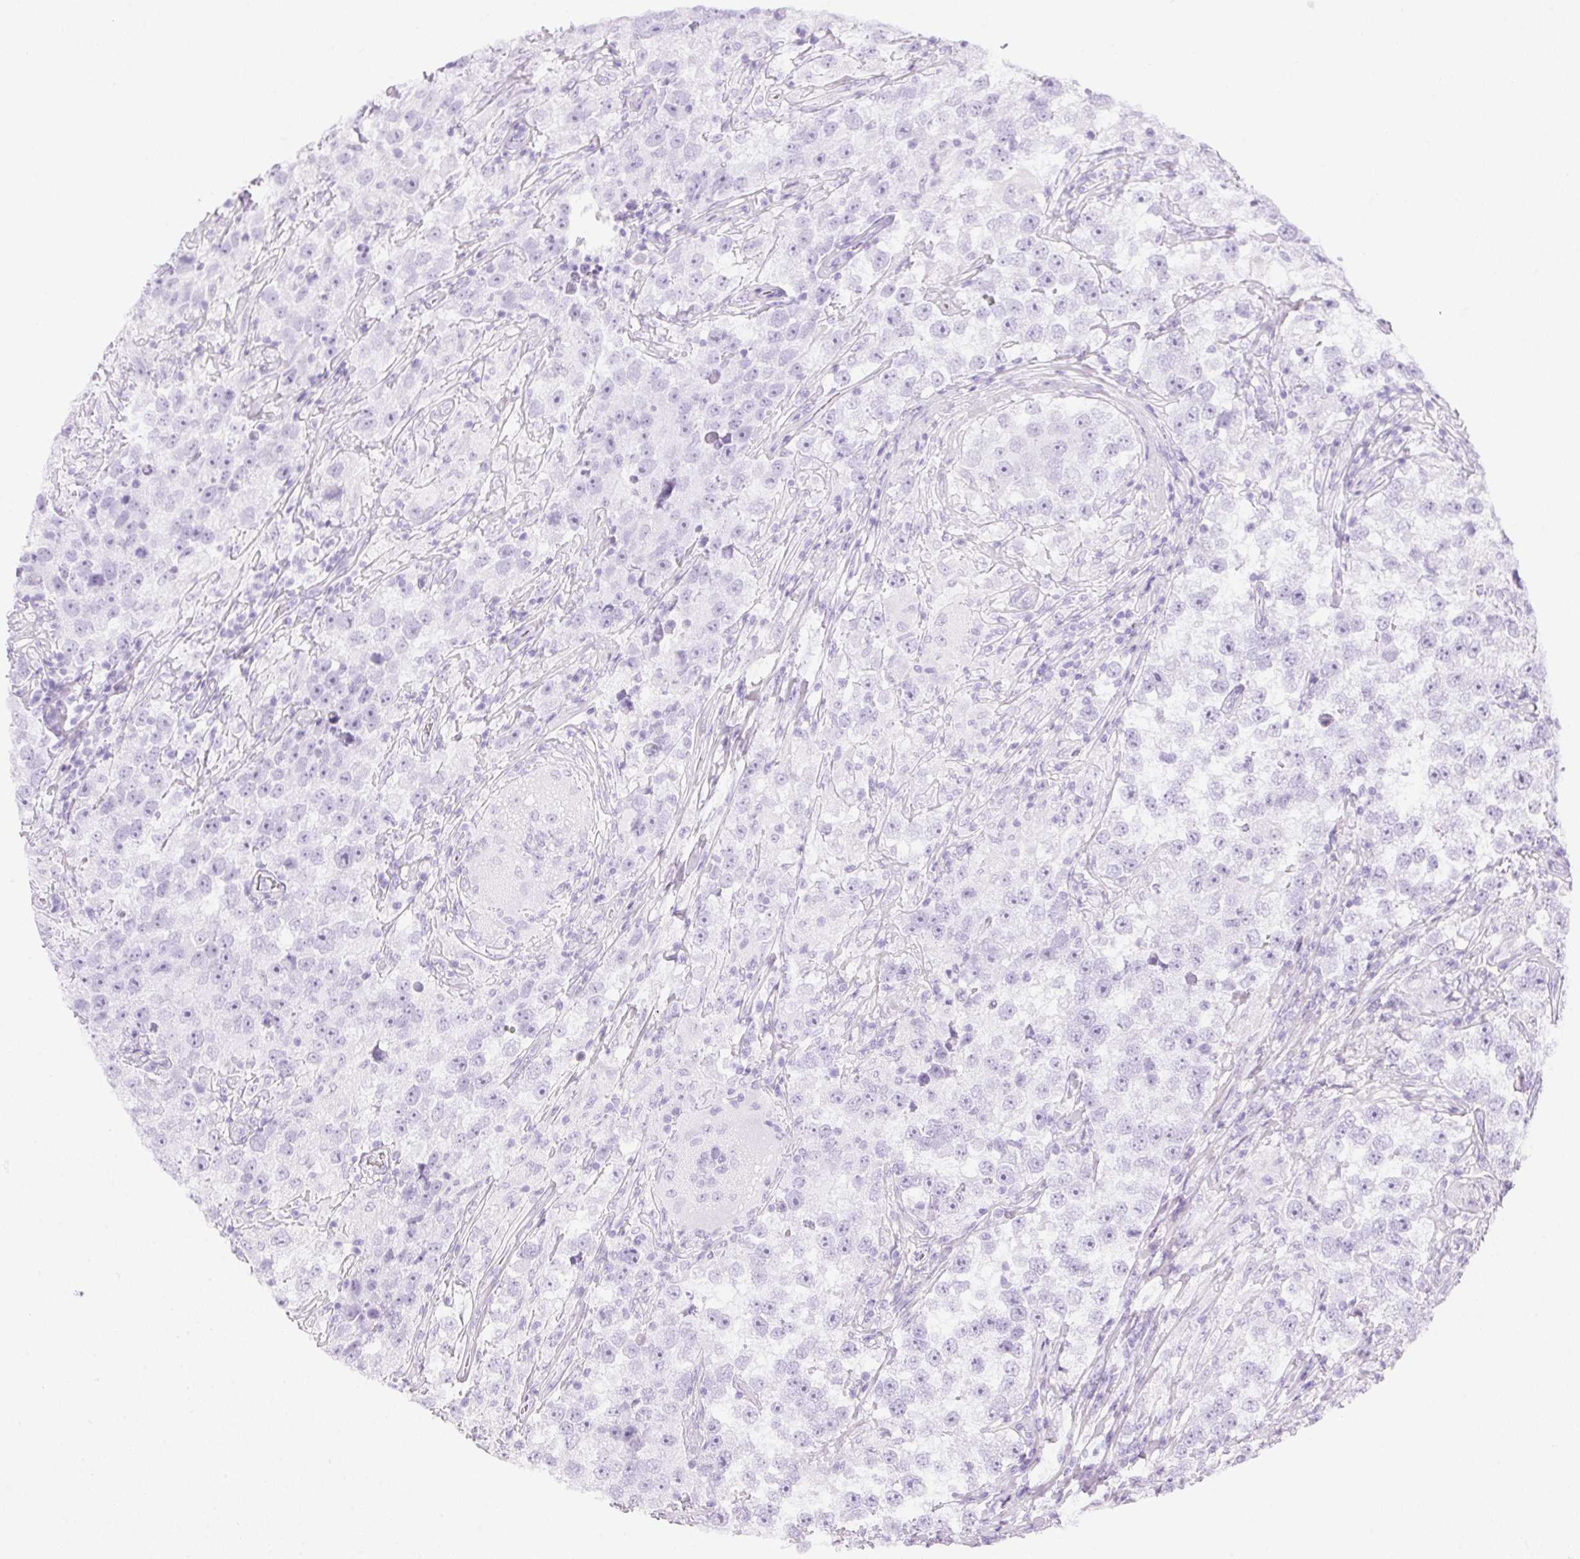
{"staining": {"intensity": "negative", "quantity": "none", "location": "none"}, "tissue": "testis cancer", "cell_type": "Tumor cells", "image_type": "cancer", "snomed": [{"axis": "morphology", "description": "Seminoma, NOS"}, {"axis": "topography", "description": "Testis"}], "caption": "IHC image of human testis cancer stained for a protein (brown), which reveals no positivity in tumor cells. The staining is performed using DAB (3,3'-diaminobenzidine) brown chromogen with nuclei counter-stained in using hematoxylin.", "gene": "ATP6V1G3", "patient": {"sex": "male", "age": 46}}